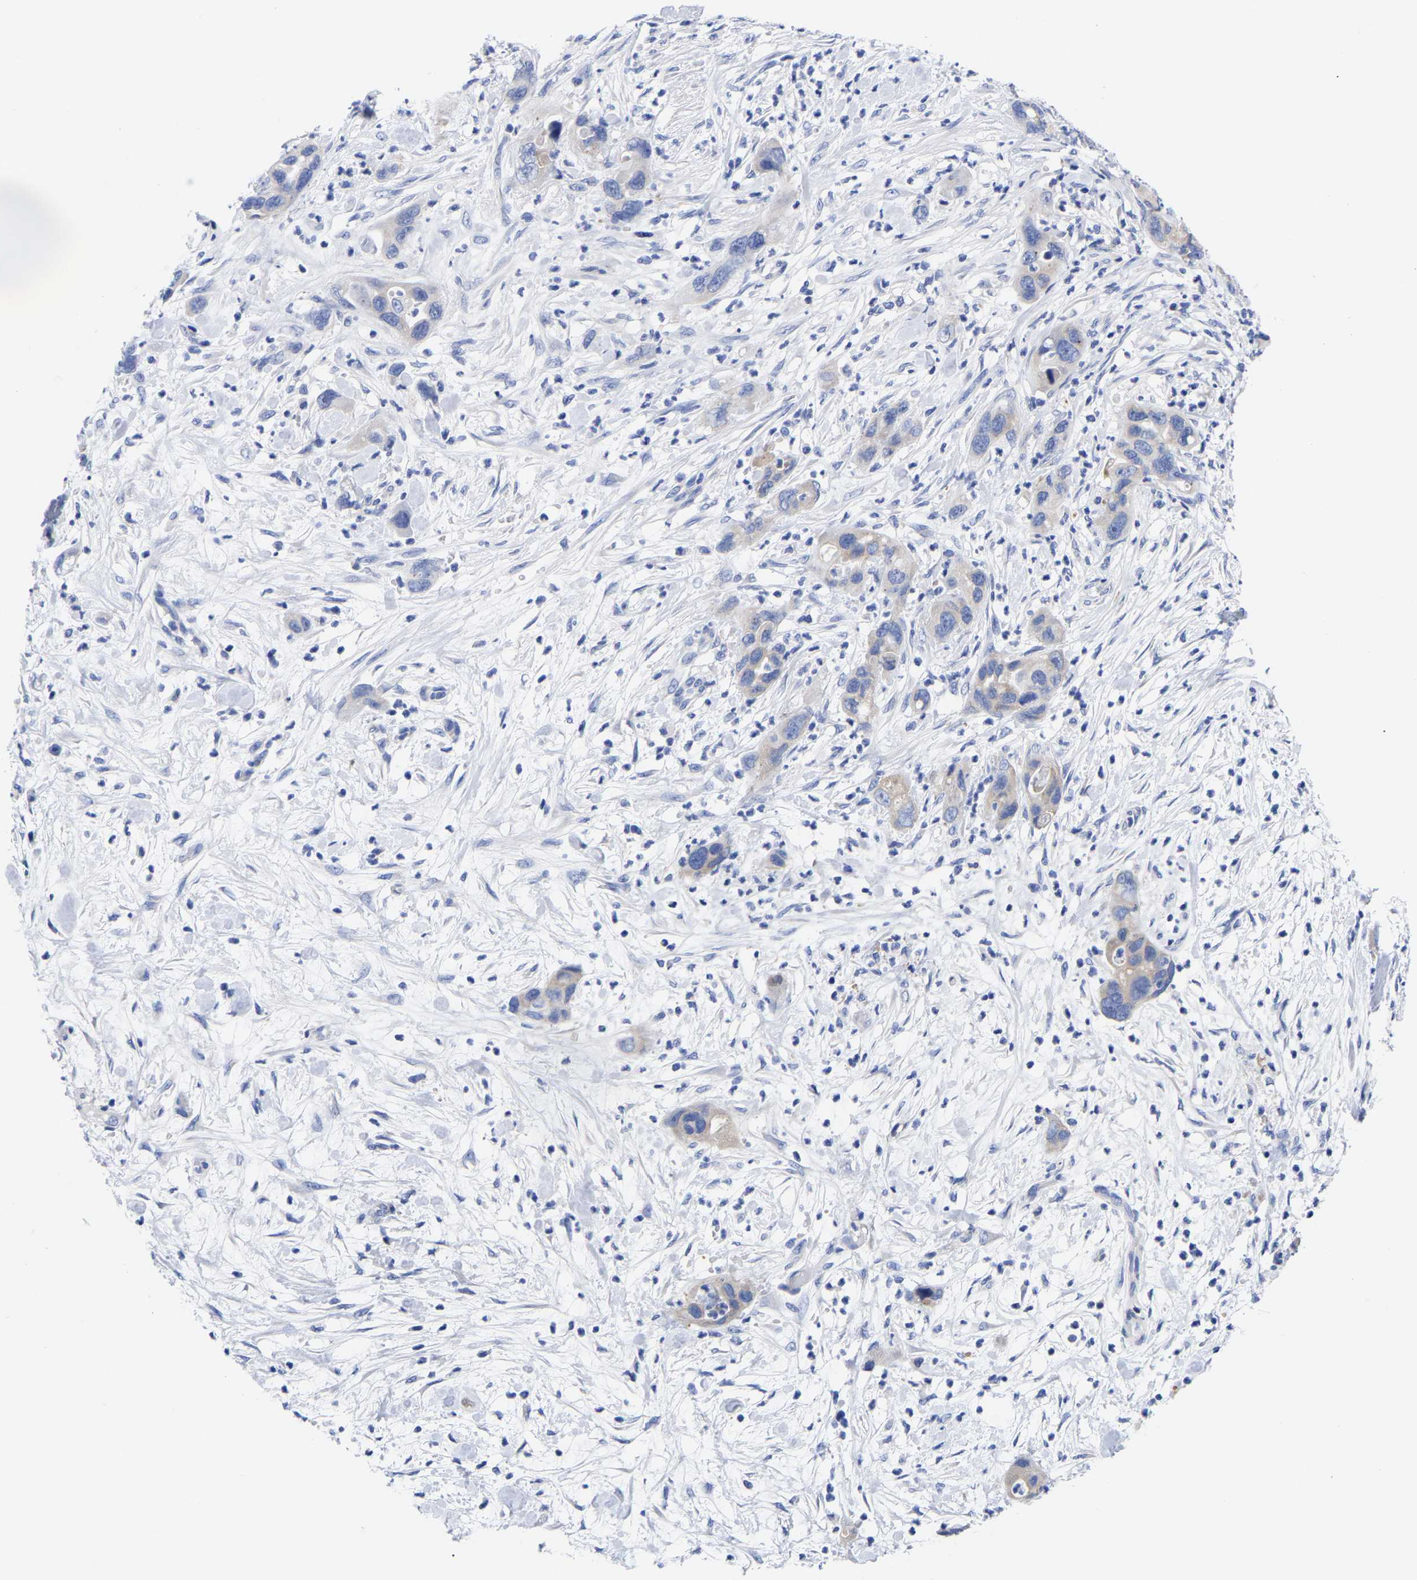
{"staining": {"intensity": "negative", "quantity": "none", "location": "none"}, "tissue": "pancreatic cancer", "cell_type": "Tumor cells", "image_type": "cancer", "snomed": [{"axis": "morphology", "description": "Adenocarcinoma, NOS"}, {"axis": "topography", "description": "Pancreas"}], "caption": "This is an immunohistochemistry image of human pancreatic cancer (adenocarcinoma). There is no expression in tumor cells.", "gene": "CFAP298", "patient": {"sex": "female", "age": 71}}